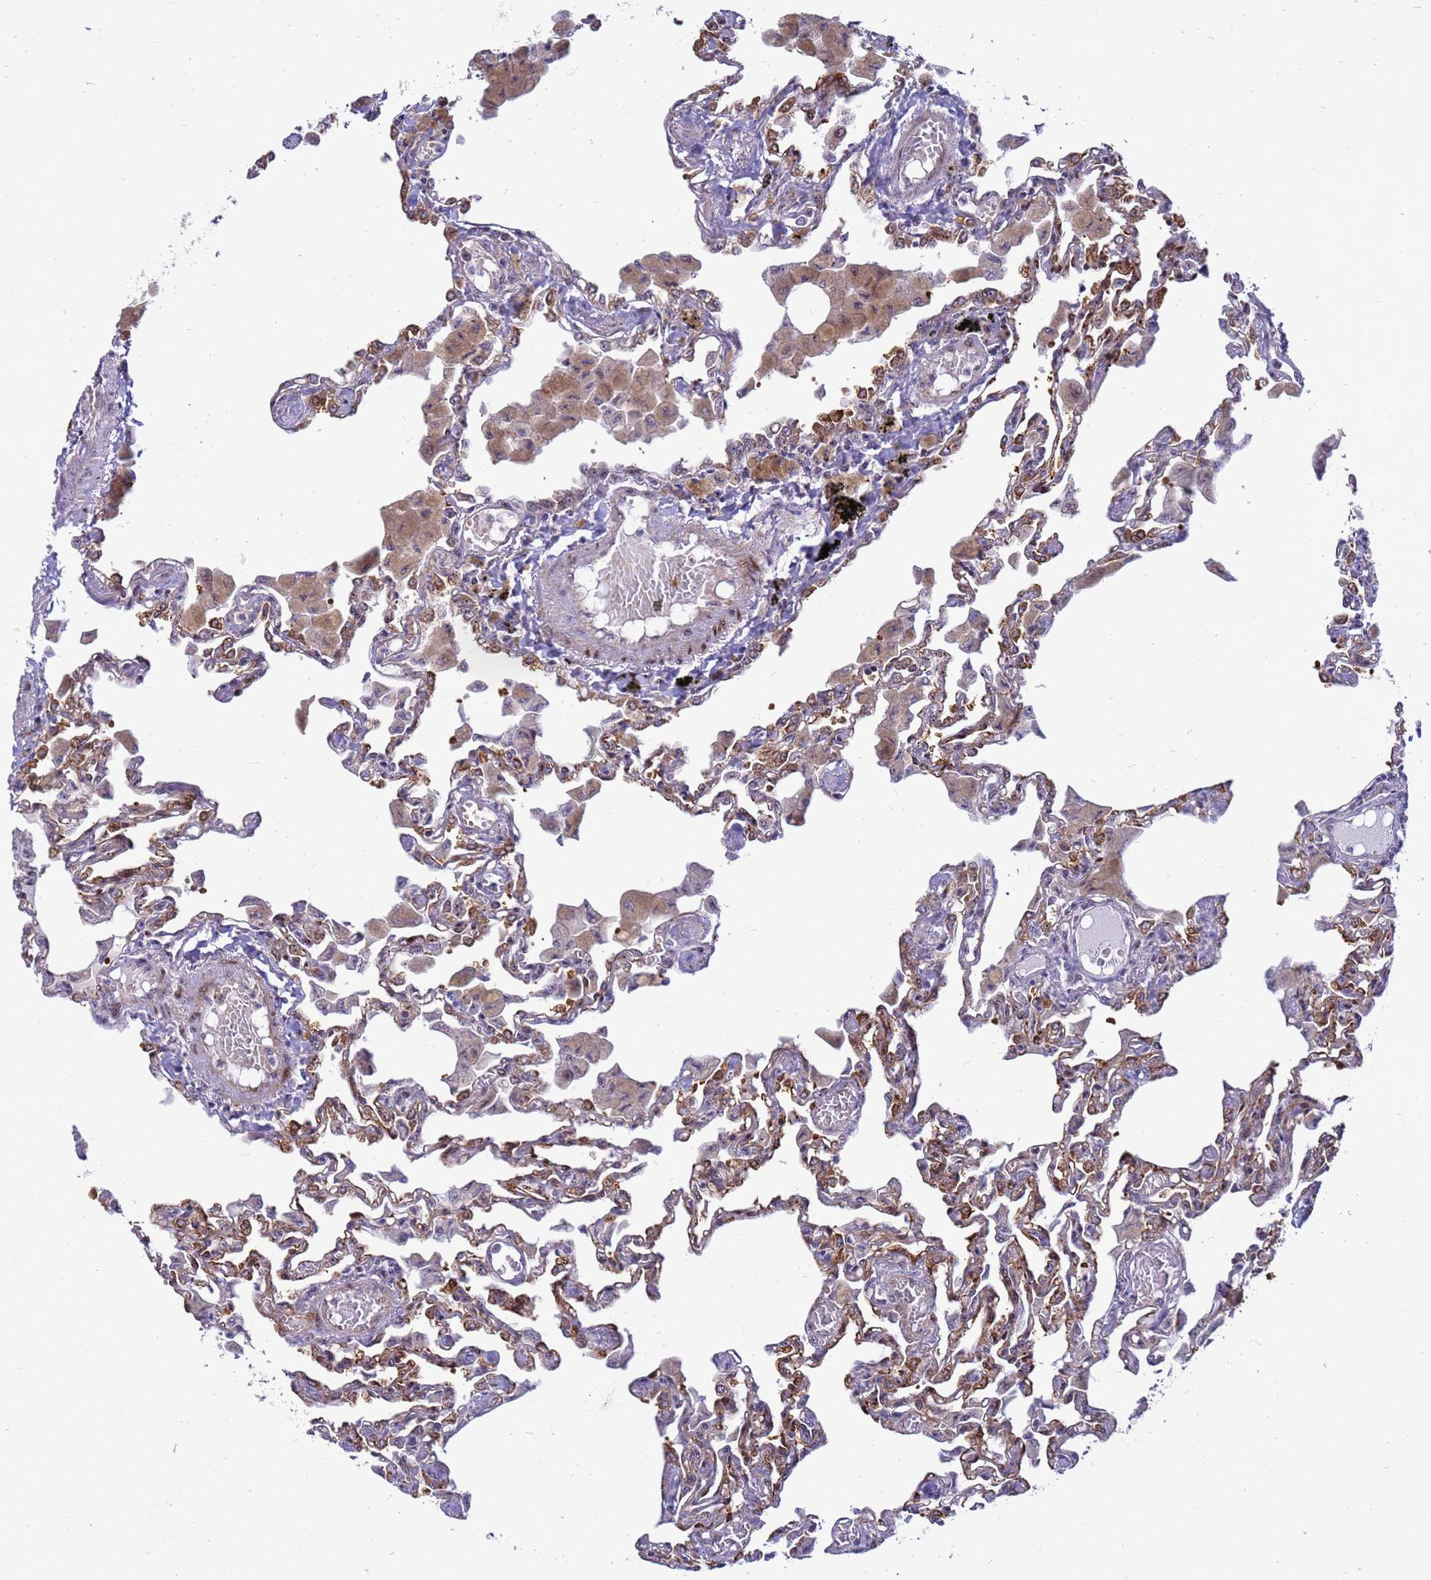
{"staining": {"intensity": "moderate", "quantity": "<25%", "location": "cytoplasmic/membranous"}, "tissue": "lung", "cell_type": "Alveolar cells", "image_type": "normal", "snomed": [{"axis": "morphology", "description": "Normal tissue, NOS"}, {"axis": "topography", "description": "Bronchus"}, {"axis": "topography", "description": "Lung"}], "caption": "Immunohistochemical staining of benign human lung demonstrates <25% levels of moderate cytoplasmic/membranous protein expression in approximately <25% of alveolar cells. (brown staining indicates protein expression, while blue staining denotes nuclei).", "gene": "RSPO1", "patient": {"sex": "female", "age": 49}}